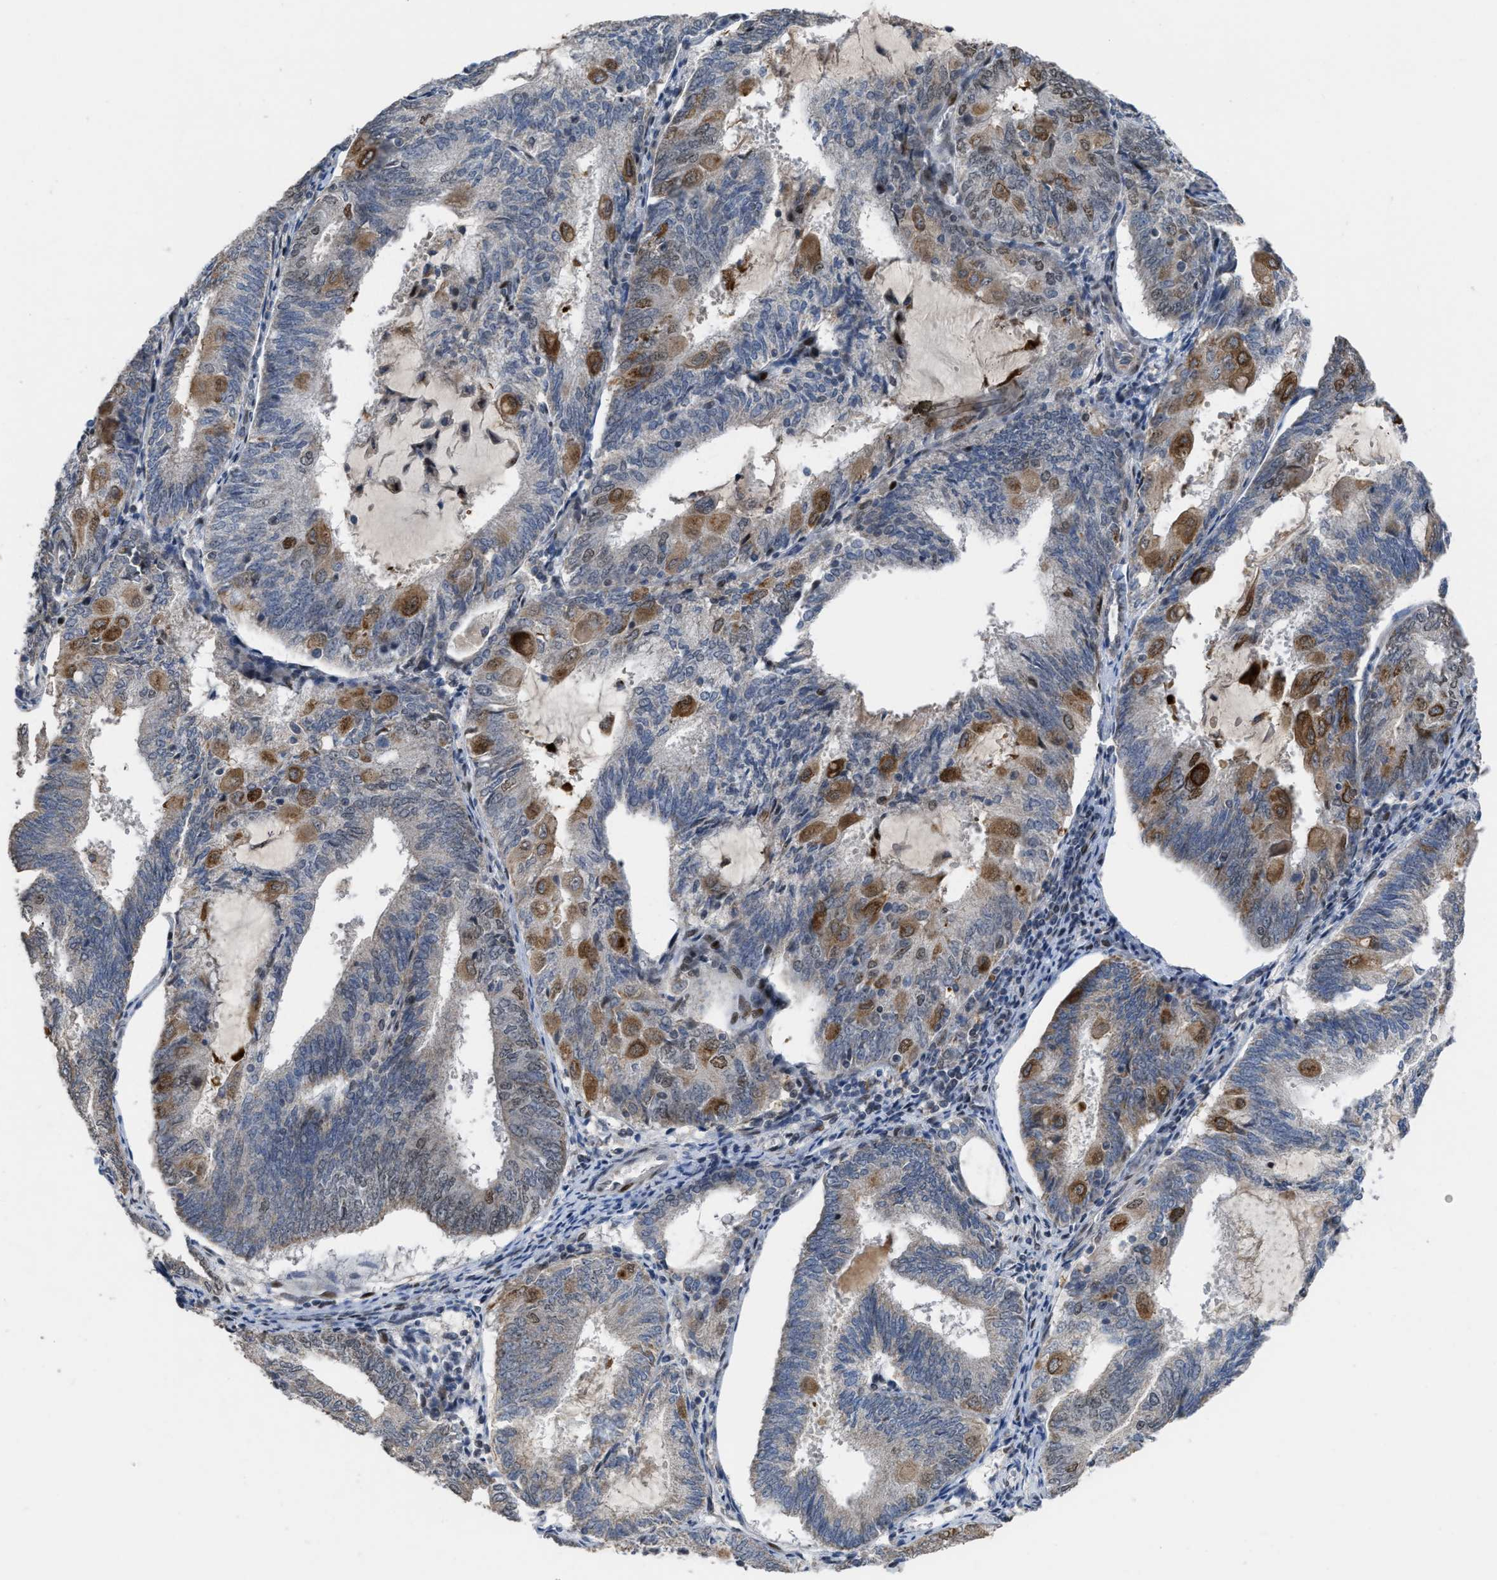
{"staining": {"intensity": "moderate", "quantity": "25%-75%", "location": "cytoplasmic/membranous,nuclear"}, "tissue": "endometrial cancer", "cell_type": "Tumor cells", "image_type": "cancer", "snomed": [{"axis": "morphology", "description": "Adenocarcinoma, NOS"}, {"axis": "topography", "description": "Endometrium"}], "caption": "There is medium levels of moderate cytoplasmic/membranous and nuclear positivity in tumor cells of endometrial cancer, as demonstrated by immunohistochemical staining (brown color).", "gene": "SETDB1", "patient": {"sex": "female", "age": 81}}